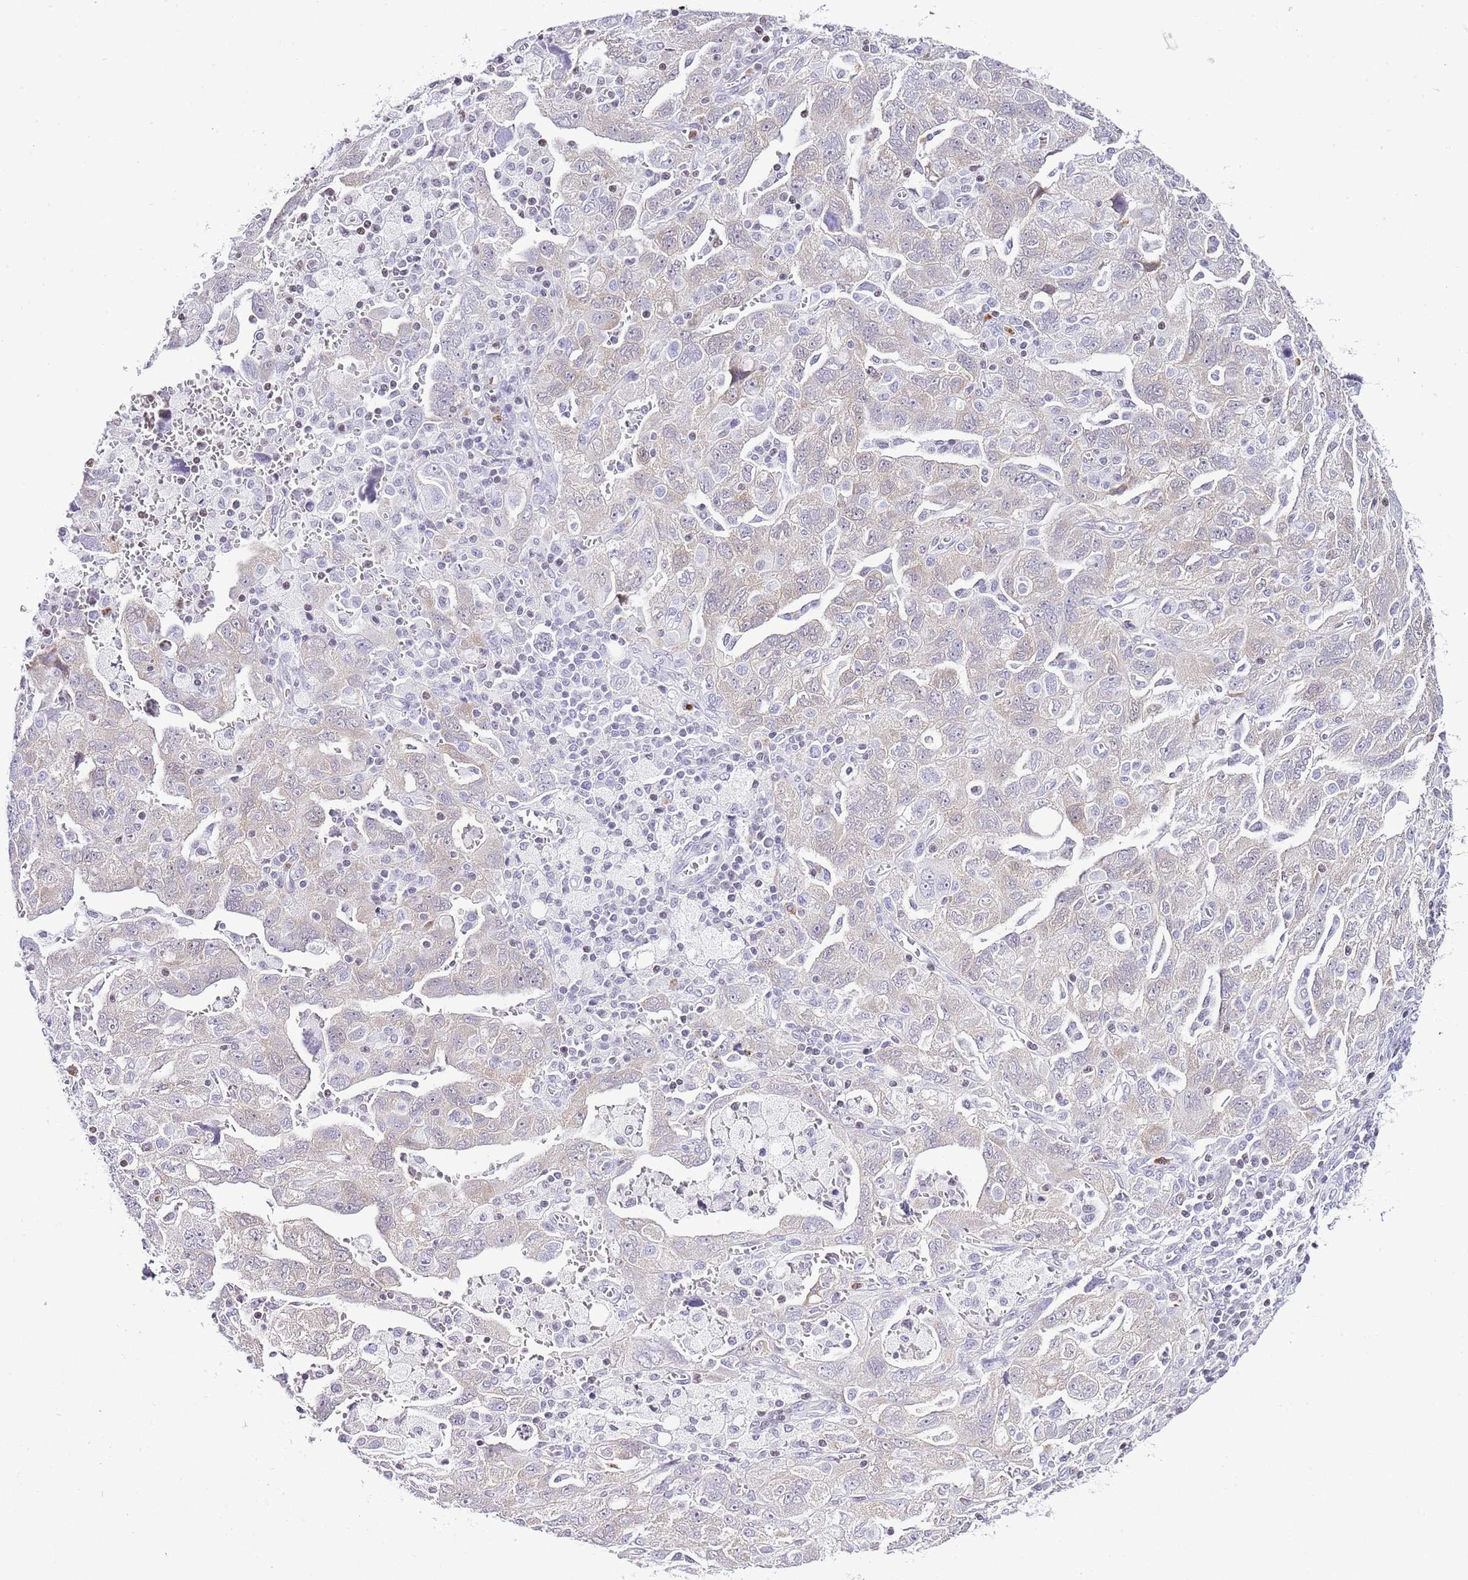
{"staining": {"intensity": "weak", "quantity": "<25%", "location": "cytoplasmic/membranous"}, "tissue": "ovarian cancer", "cell_type": "Tumor cells", "image_type": "cancer", "snomed": [{"axis": "morphology", "description": "Carcinoma, NOS"}, {"axis": "morphology", "description": "Cystadenocarcinoma, serous, NOS"}, {"axis": "topography", "description": "Ovary"}], "caption": "IHC histopathology image of neoplastic tissue: human serous cystadenocarcinoma (ovarian) stained with DAB (3,3'-diaminobenzidine) demonstrates no significant protein positivity in tumor cells.", "gene": "PRR15", "patient": {"sex": "female", "age": 69}}